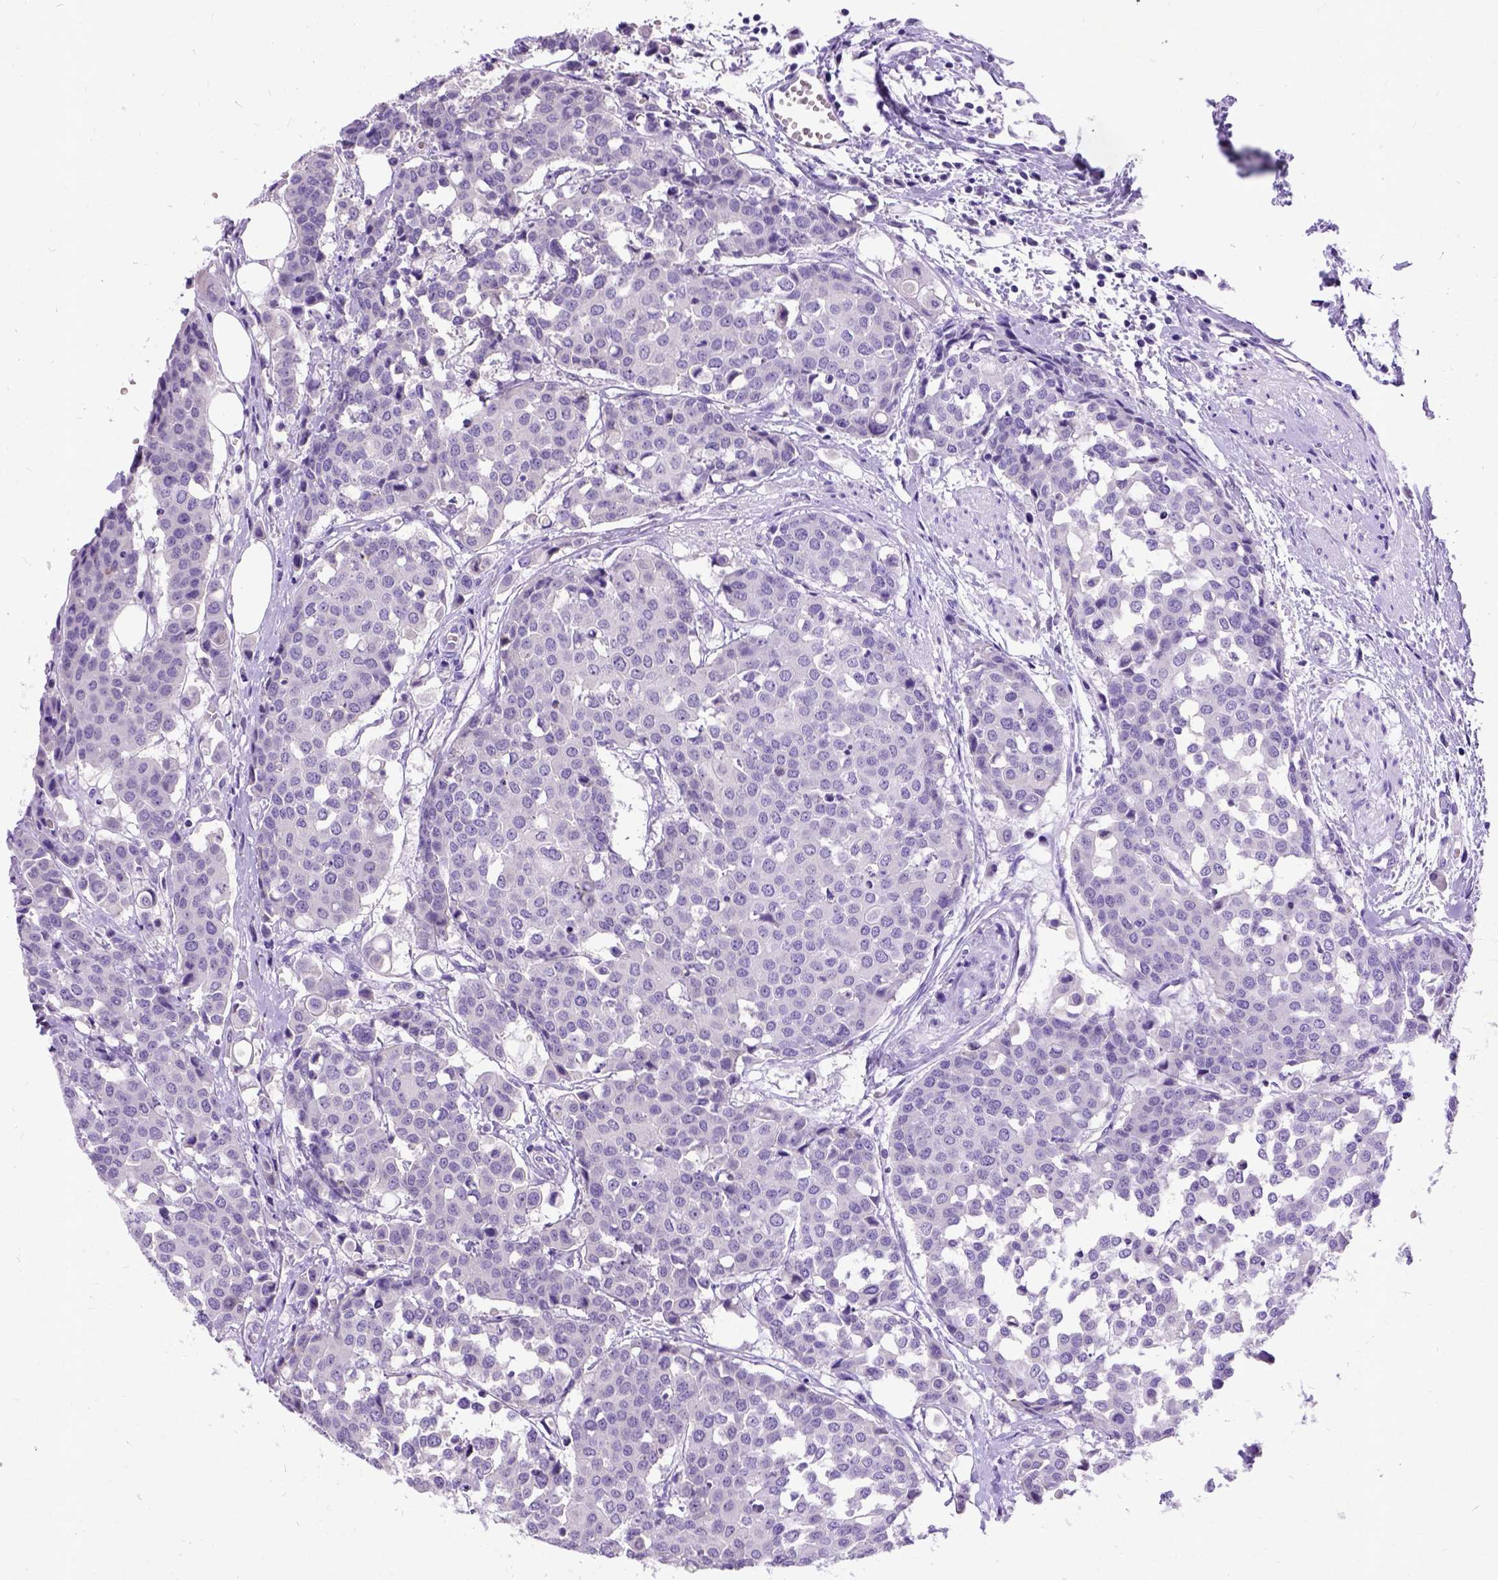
{"staining": {"intensity": "negative", "quantity": "none", "location": "none"}, "tissue": "carcinoid", "cell_type": "Tumor cells", "image_type": "cancer", "snomed": [{"axis": "morphology", "description": "Carcinoid, malignant, NOS"}, {"axis": "topography", "description": "Colon"}], "caption": "Immunohistochemistry (IHC) histopathology image of human carcinoid (malignant) stained for a protein (brown), which reveals no staining in tumor cells. (DAB (3,3'-diaminobenzidine) immunohistochemistry (IHC) with hematoxylin counter stain).", "gene": "NEUROD4", "patient": {"sex": "male", "age": 81}}